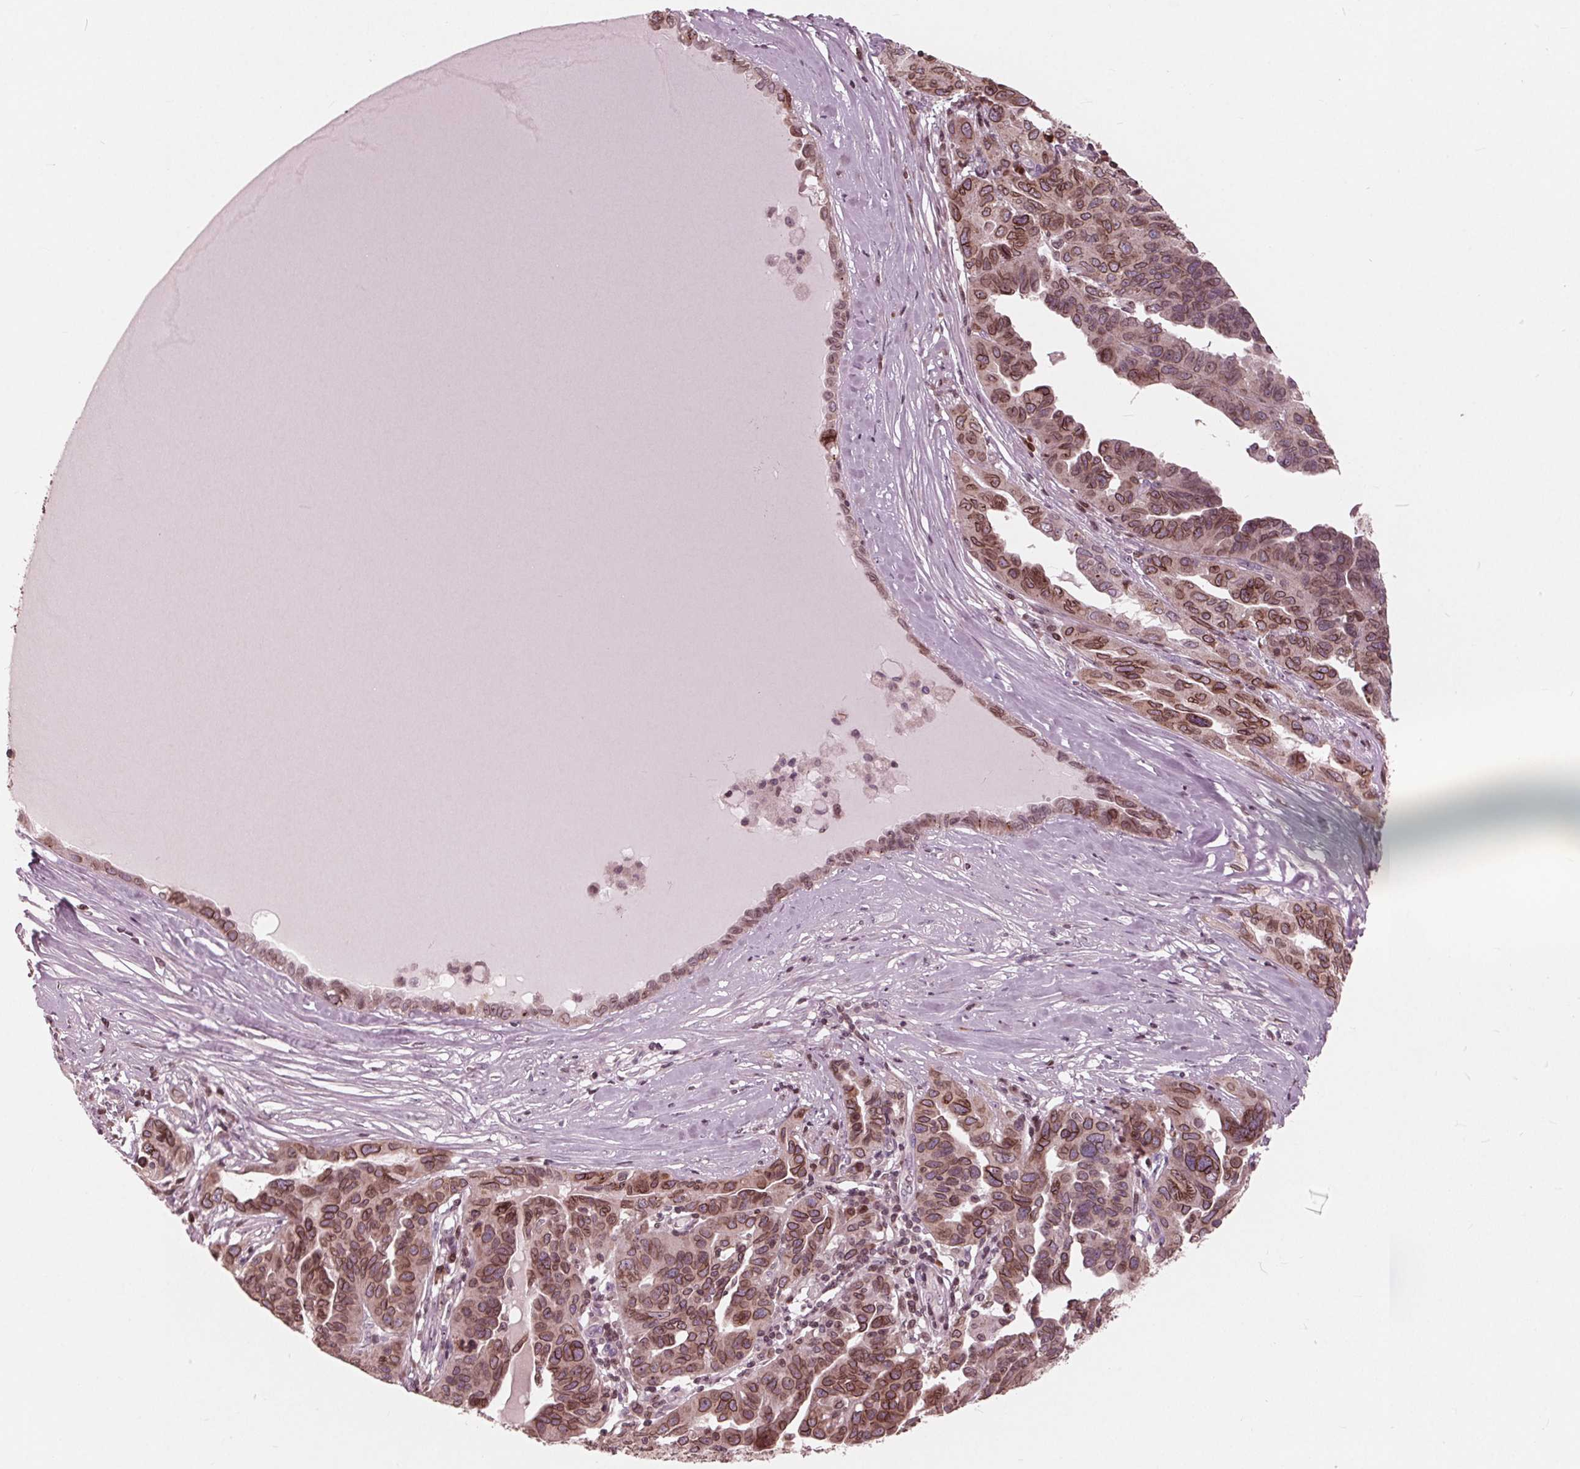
{"staining": {"intensity": "moderate", "quantity": ">75%", "location": "cytoplasmic/membranous,nuclear"}, "tissue": "ovarian cancer", "cell_type": "Tumor cells", "image_type": "cancer", "snomed": [{"axis": "morphology", "description": "Cystadenocarcinoma, serous, NOS"}, {"axis": "topography", "description": "Ovary"}], "caption": "Immunohistochemical staining of human ovarian serous cystadenocarcinoma reveals moderate cytoplasmic/membranous and nuclear protein staining in about >75% of tumor cells.", "gene": "NUP210", "patient": {"sex": "female", "age": 64}}